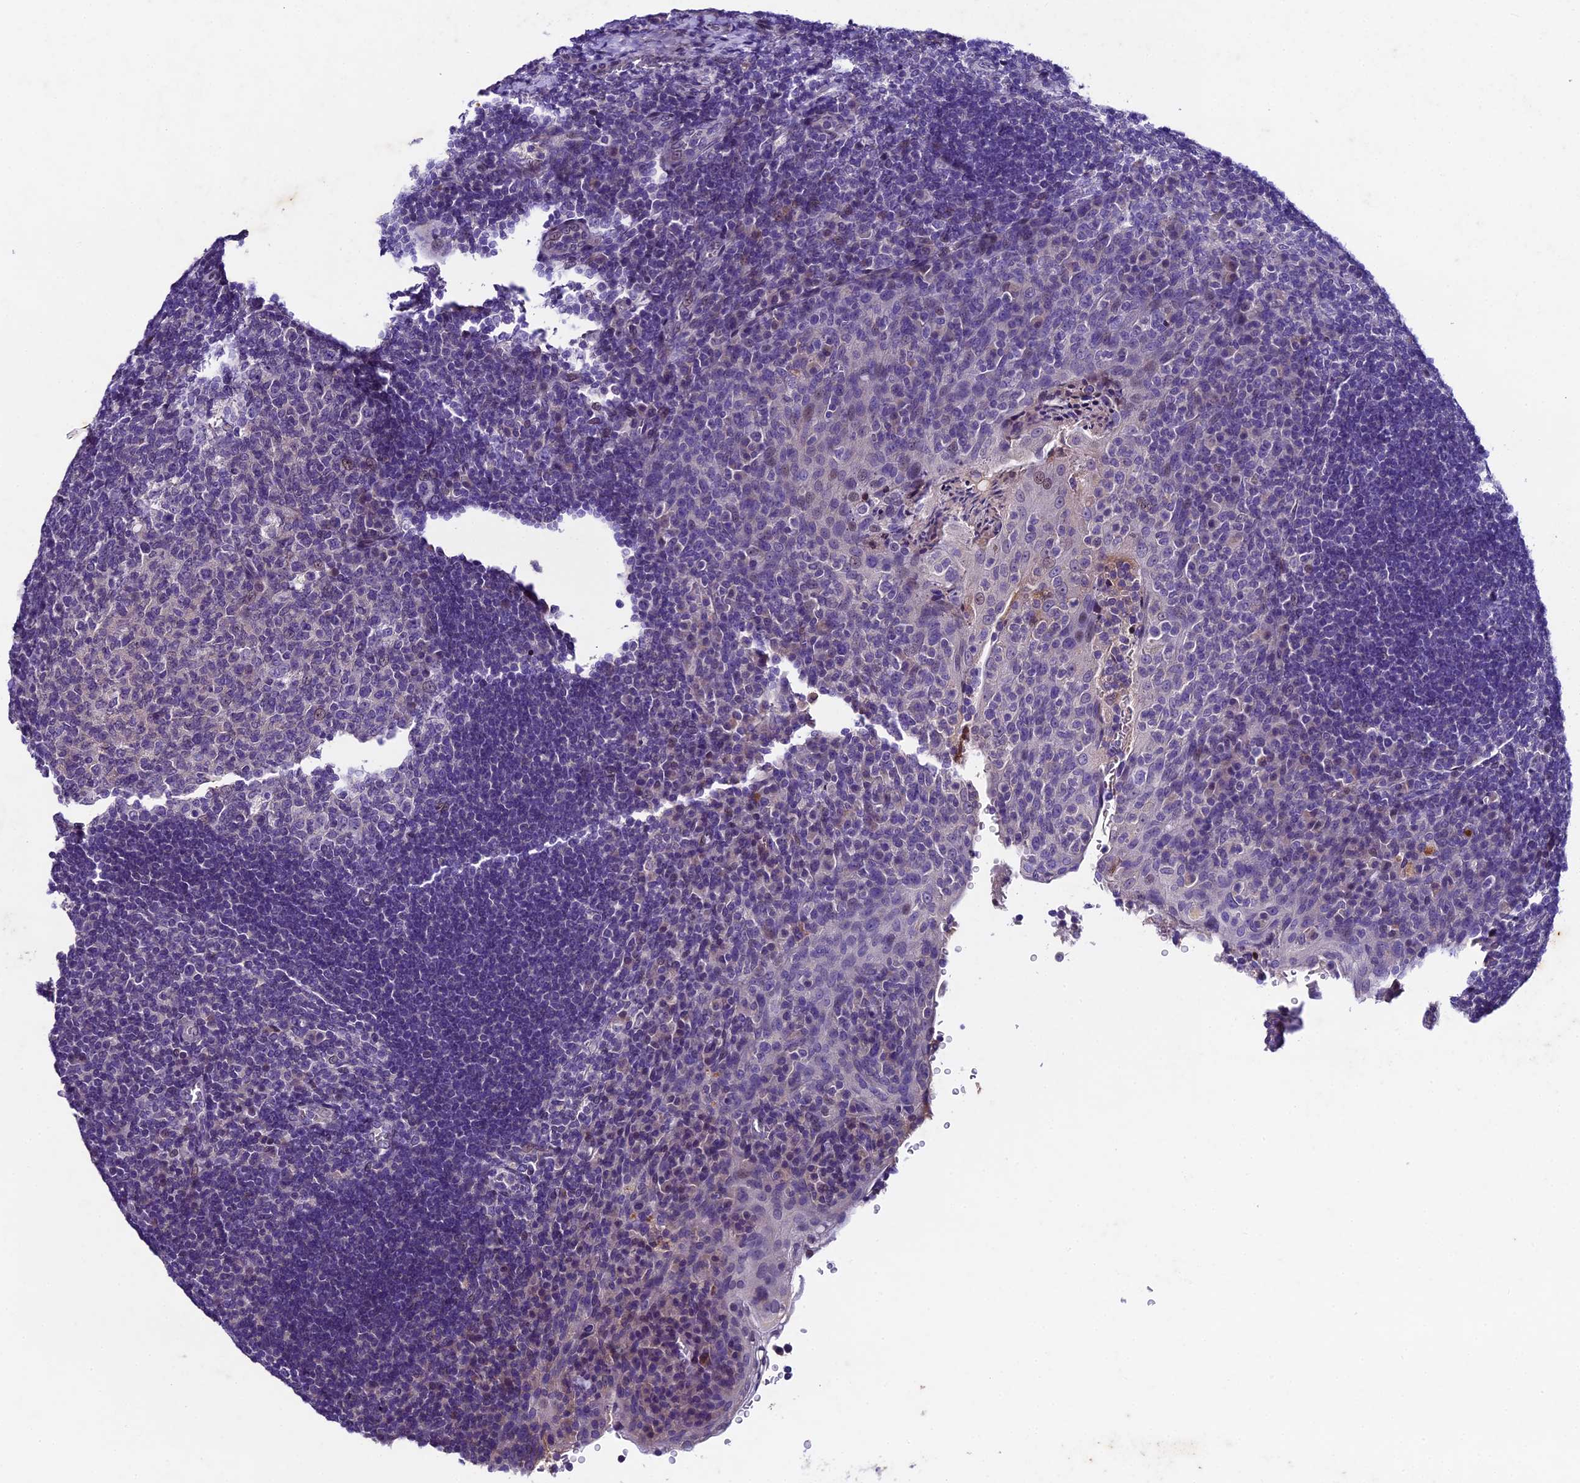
{"staining": {"intensity": "negative", "quantity": "none", "location": "none"}, "tissue": "tonsil", "cell_type": "Germinal center cells", "image_type": "normal", "snomed": [{"axis": "morphology", "description": "Normal tissue, NOS"}, {"axis": "topography", "description": "Tonsil"}], "caption": "IHC of benign tonsil displays no expression in germinal center cells.", "gene": "IFT140", "patient": {"sex": "male", "age": 17}}